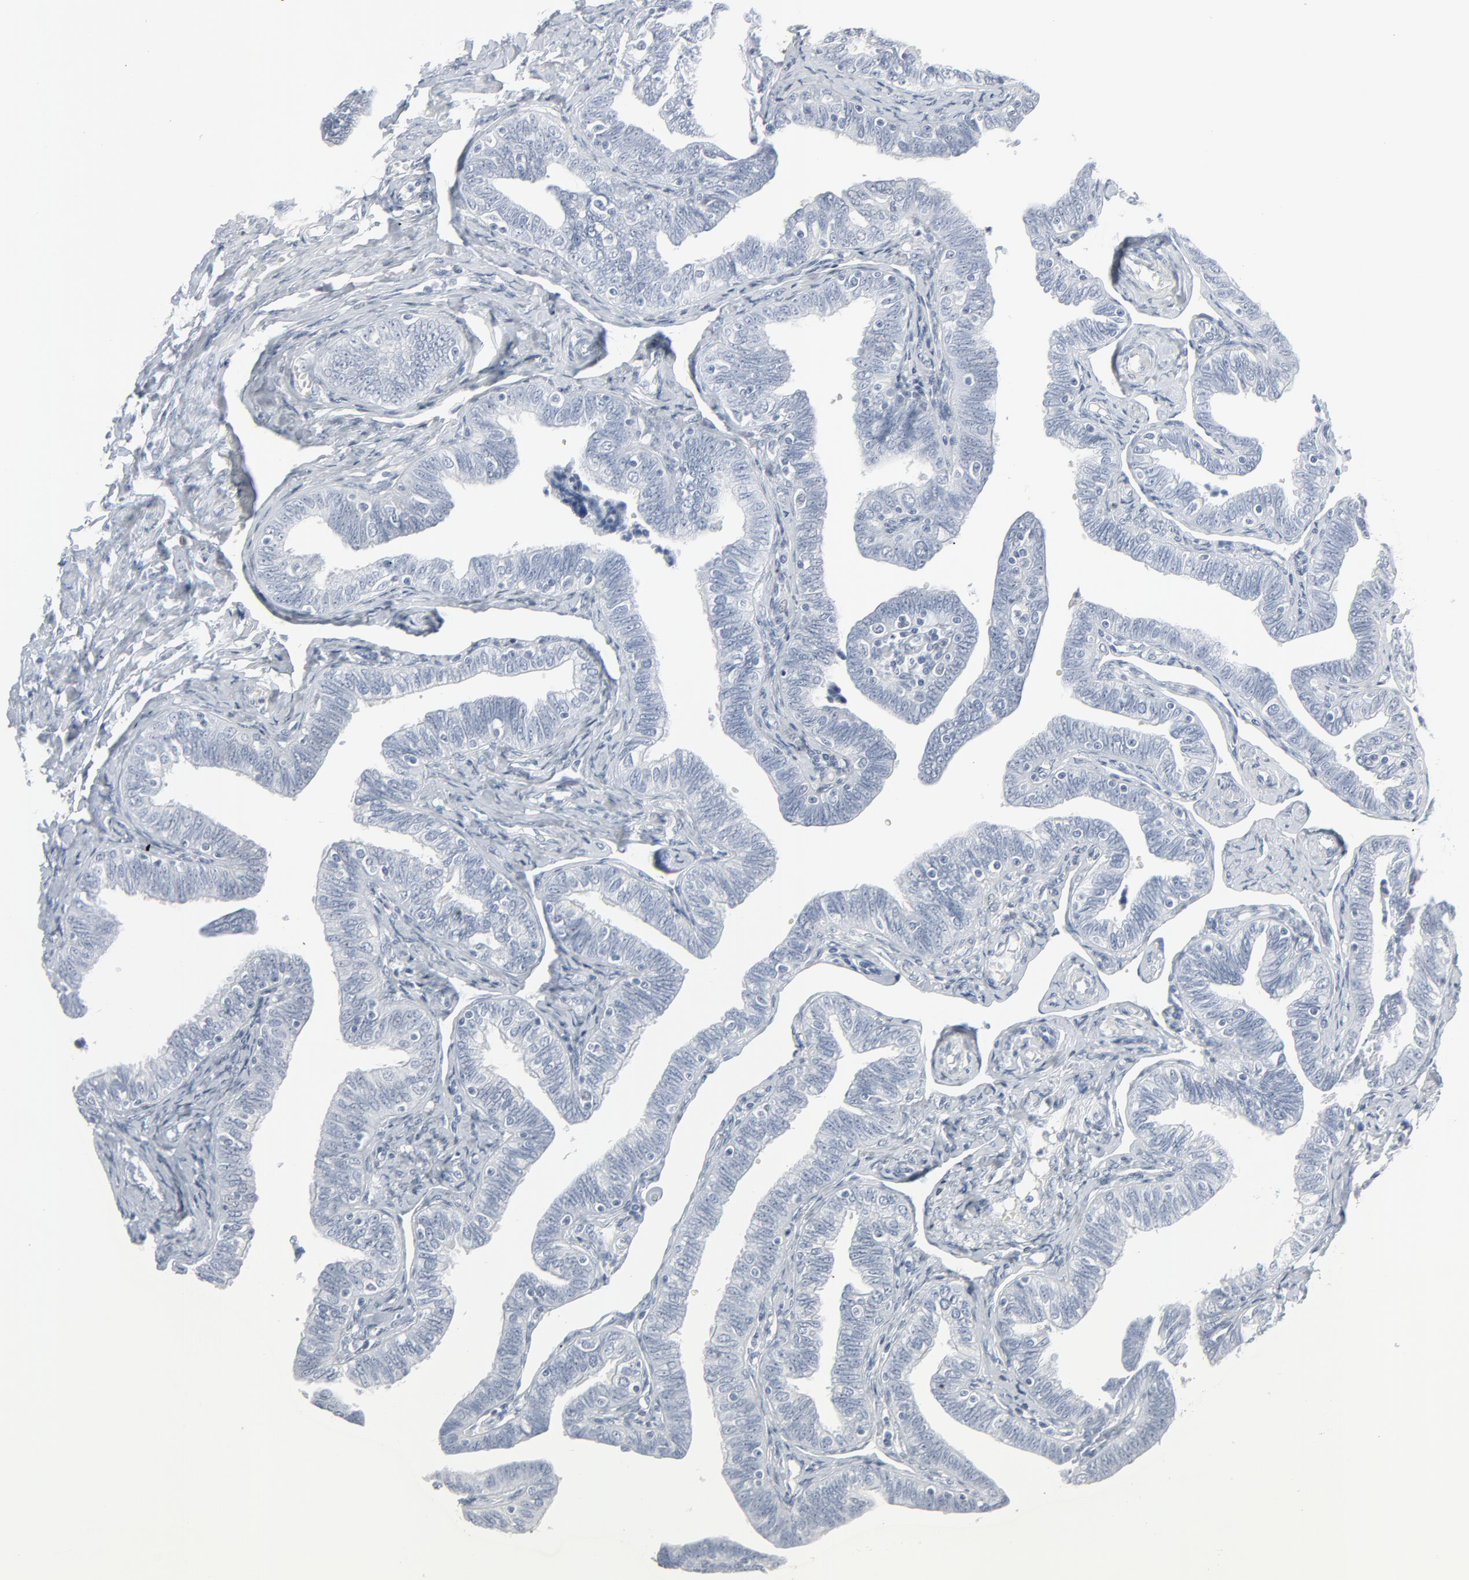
{"staining": {"intensity": "negative", "quantity": "none", "location": "none"}, "tissue": "fallopian tube", "cell_type": "Glandular cells", "image_type": "normal", "snomed": [{"axis": "morphology", "description": "Normal tissue, NOS"}, {"axis": "topography", "description": "Fallopian tube"}], "caption": "There is no significant staining in glandular cells of fallopian tube. Brightfield microscopy of immunohistochemistry stained with DAB (brown) and hematoxylin (blue), captured at high magnification.", "gene": "MITF", "patient": {"sex": "female", "age": 29}}